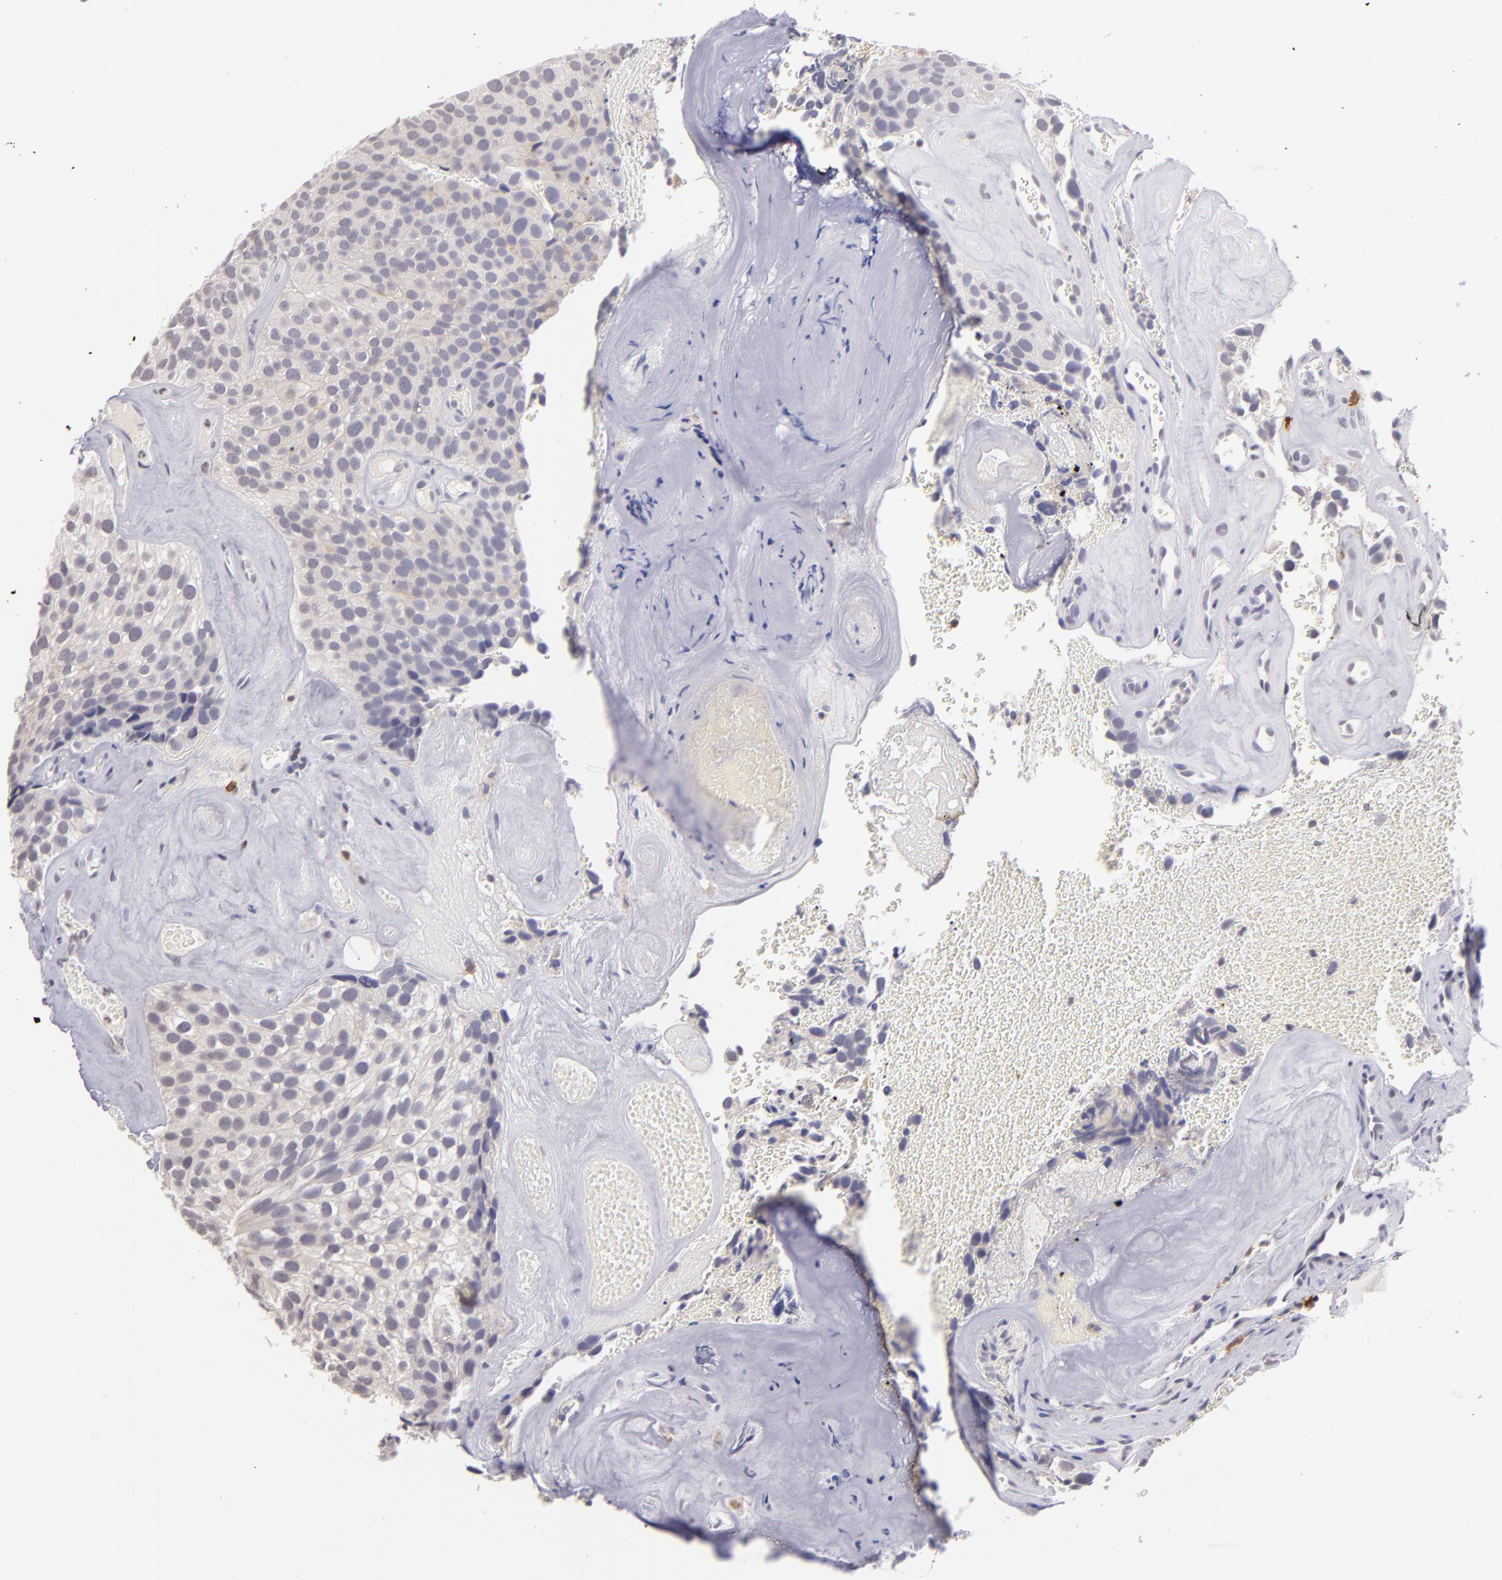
{"staining": {"intensity": "negative", "quantity": "none", "location": "none"}, "tissue": "urothelial cancer", "cell_type": "Tumor cells", "image_type": "cancer", "snomed": [{"axis": "morphology", "description": "Urothelial carcinoma, High grade"}, {"axis": "topography", "description": "Urinary bladder"}], "caption": "IHC of high-grade urothelial carcinoma shows no expression in tumor cells.", "gene": "IL2RA", "patient": {"sex": "male", "age": 72}}